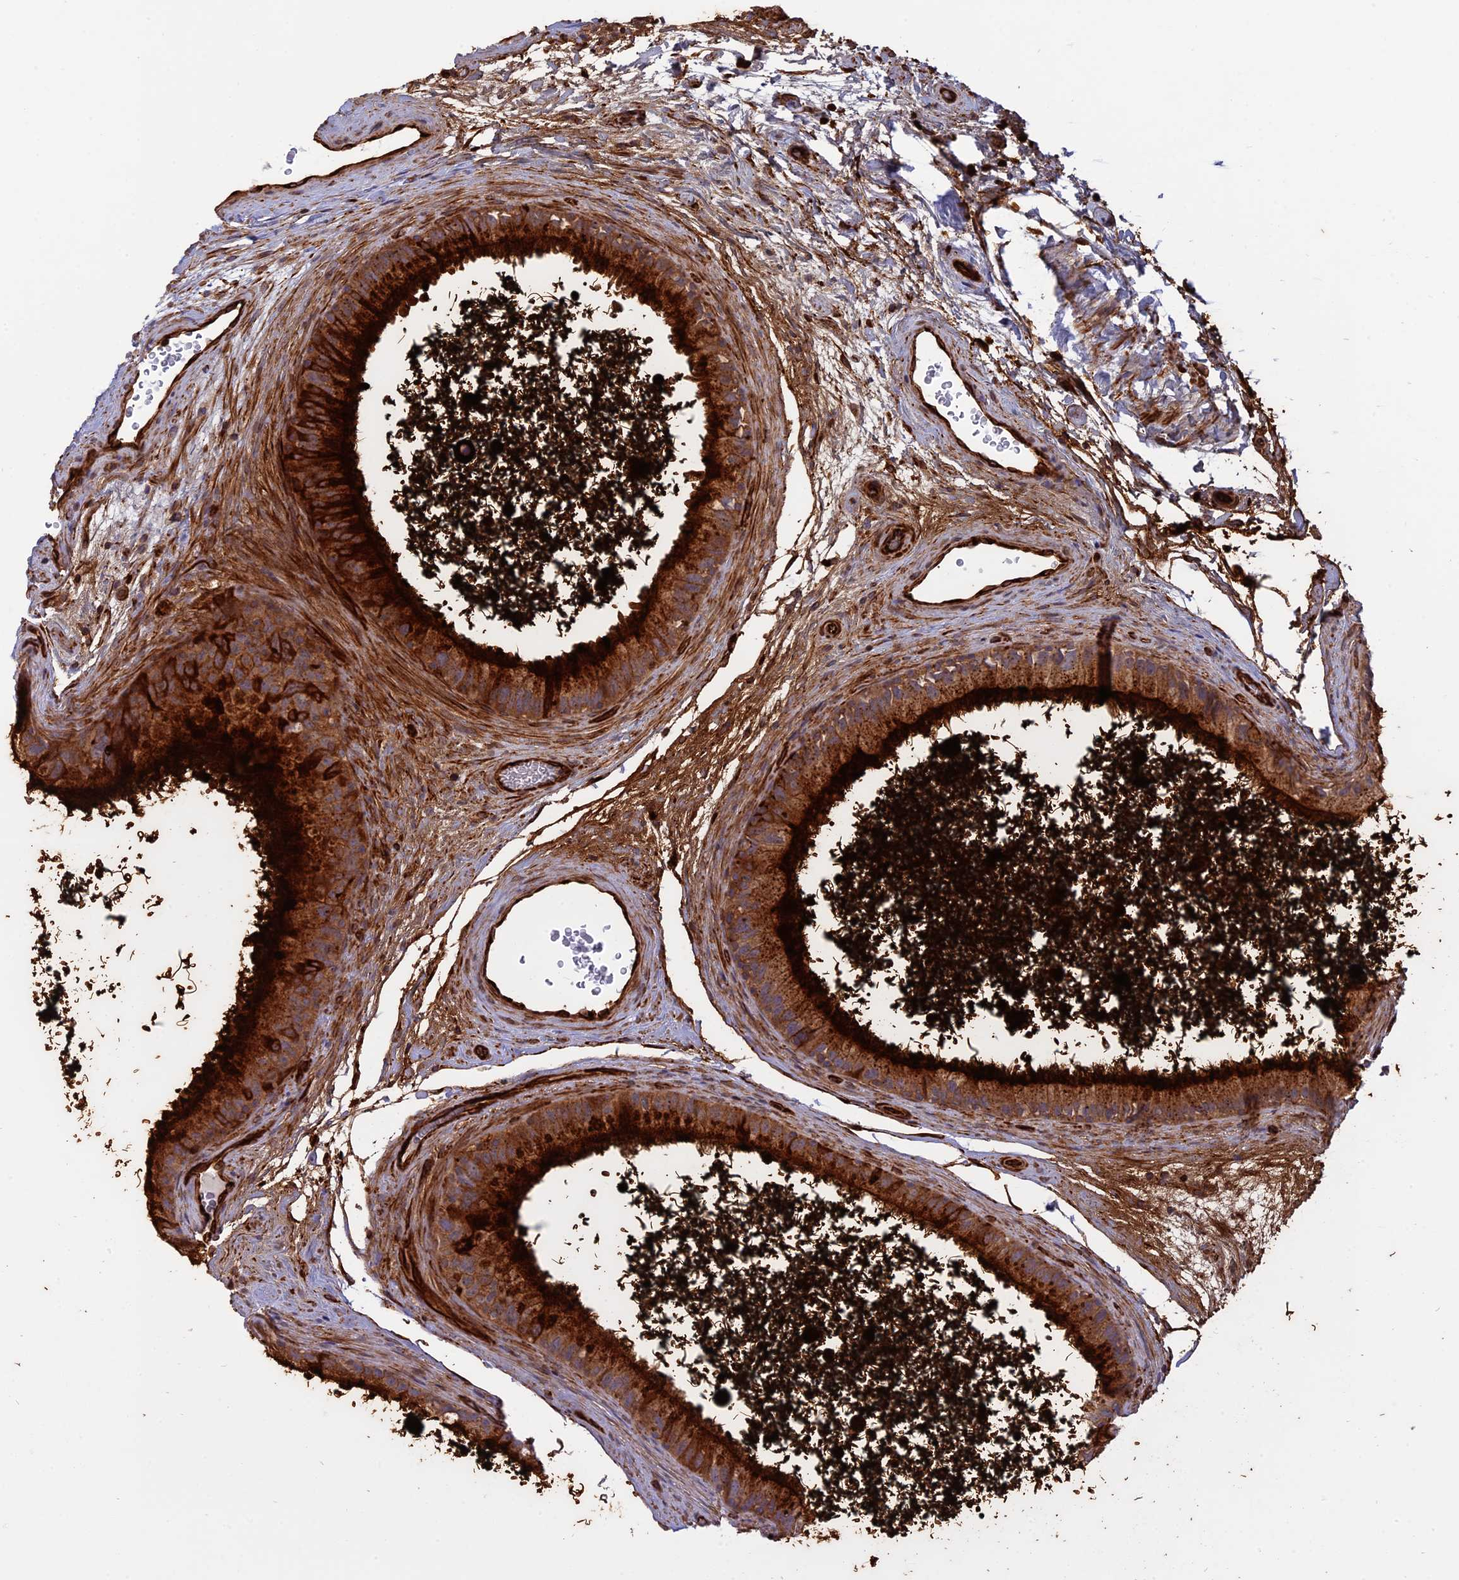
{"staining": {"intensity": "moderate", "quantity": ">75%", "location": "cytoplasmic/membranous"}, "tissue": "epididymis", "cell_type": "Glandular cells", "image_type": "normal", "snomed": [{"axis": "morphology", "description": "Normal tissue, NOS"}, {"axis": "topography", "description": "Epididymis, spermatic cord, NOS"}], "caption": "A brown stain highlights moderate cytoplasmic/membranous staining of a protein in glandular cells of unremarkable epididymis. The staining was performed using DAB (3,3'-diaminobenzidine), with brown indicating positive protein expression. Nuclei are stained blue with hematoxylin.", "gene": "PHLDB3", "patient": {"sex": "male", "age": 50}}